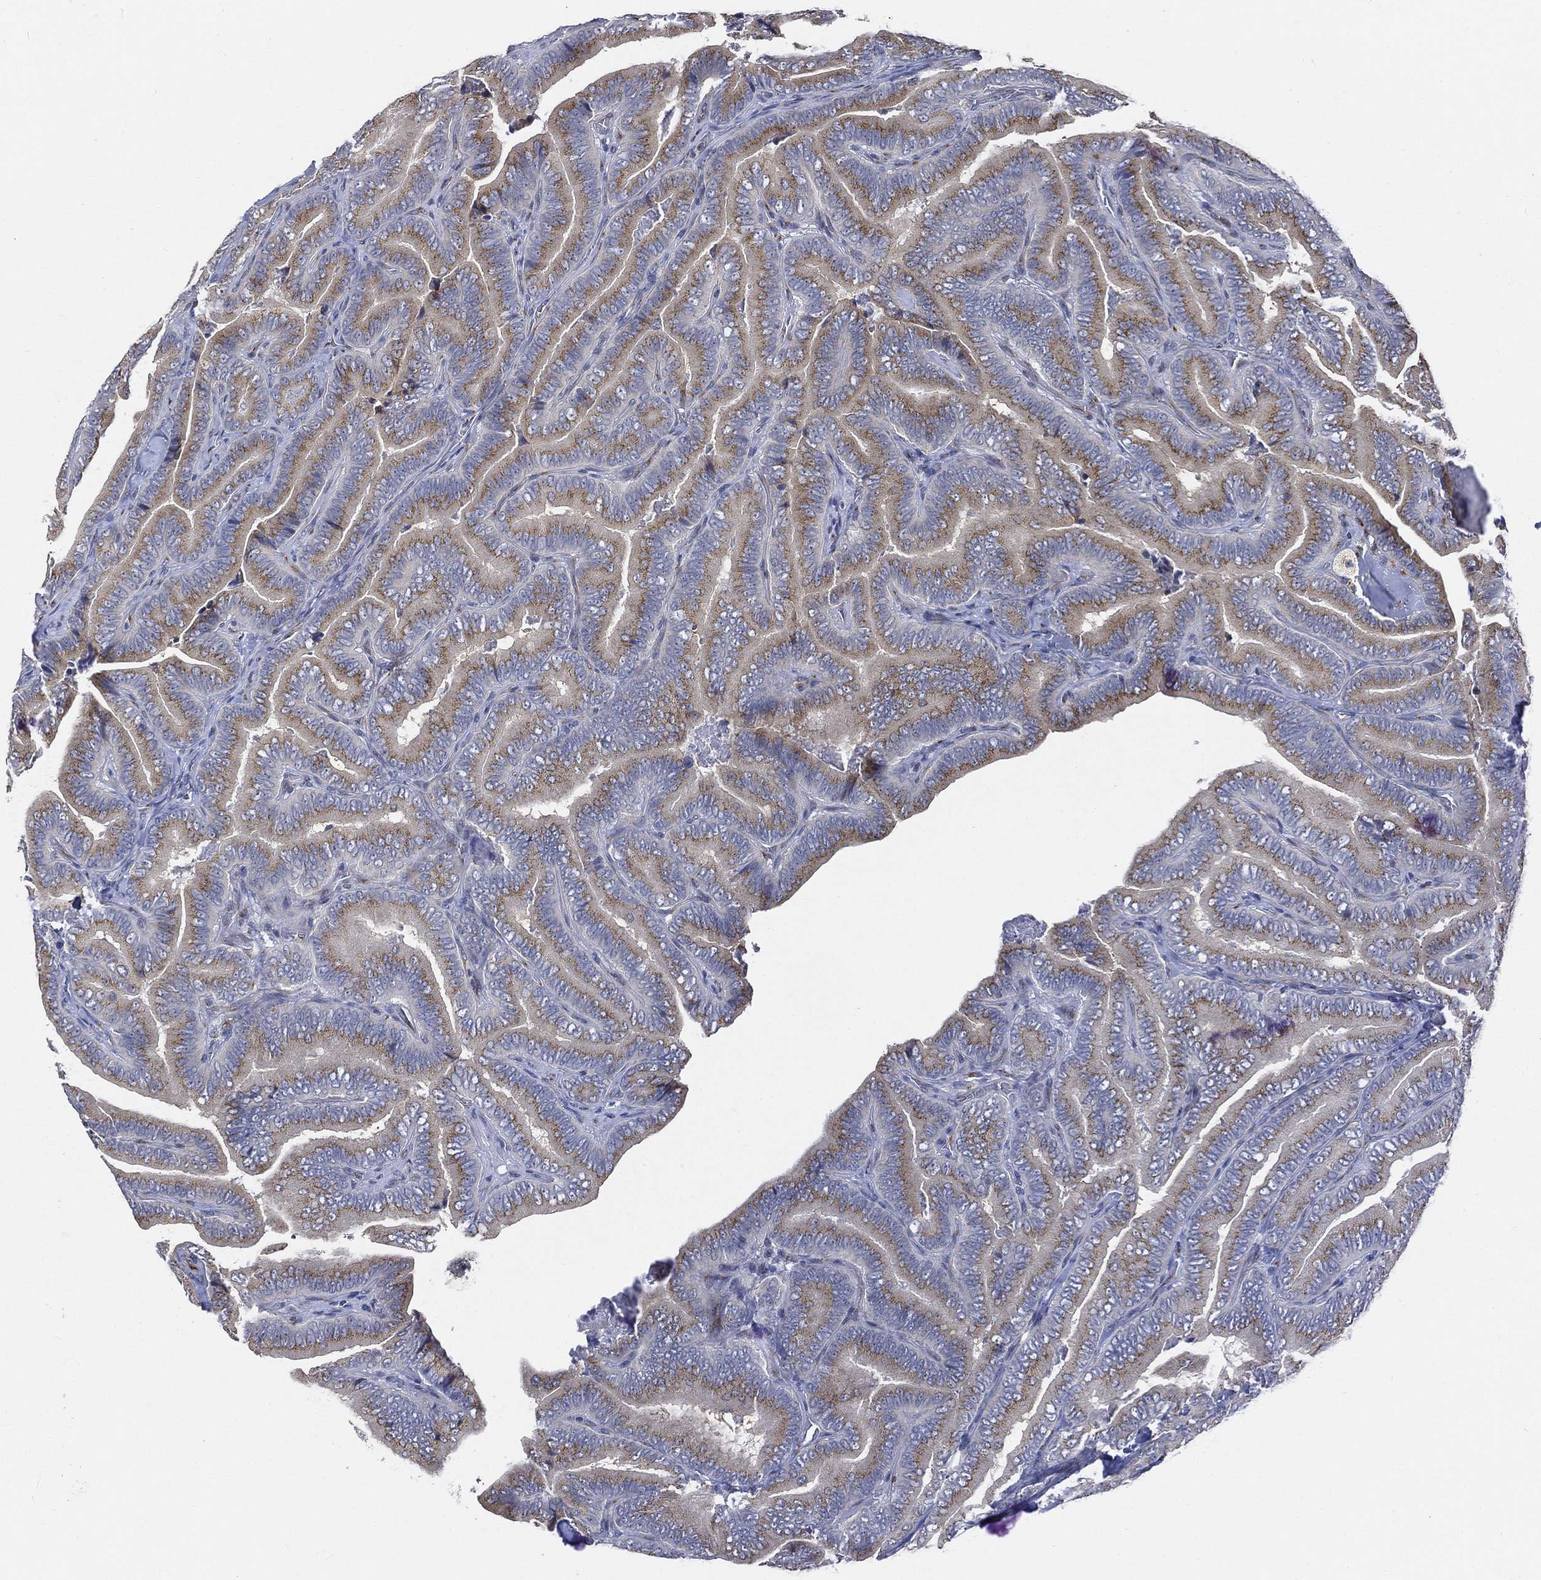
{"staining": {"intensity": "moderate", "quantity": ">75%", "location": "cytoplasmic/membranous"}, "tissue": "thyroid cancer", "cell_type": "Tumor cells", "image_type": "cancer", "snomed": [{"axis": "morphology", "description": "Papillary adenocarcinoma, NOS"}, {"axis": "topography", "description": "Thyroid gland"}], "caption": "Immunohistochemical staining of thyroid papillary adenocarcinoma displays medium levels of moderate cytoplasmic/membranous protein staining in approximately >75% of tumor cells.", "gene": "TICAM1", "patient": {"sex": "male", "age": 61}}